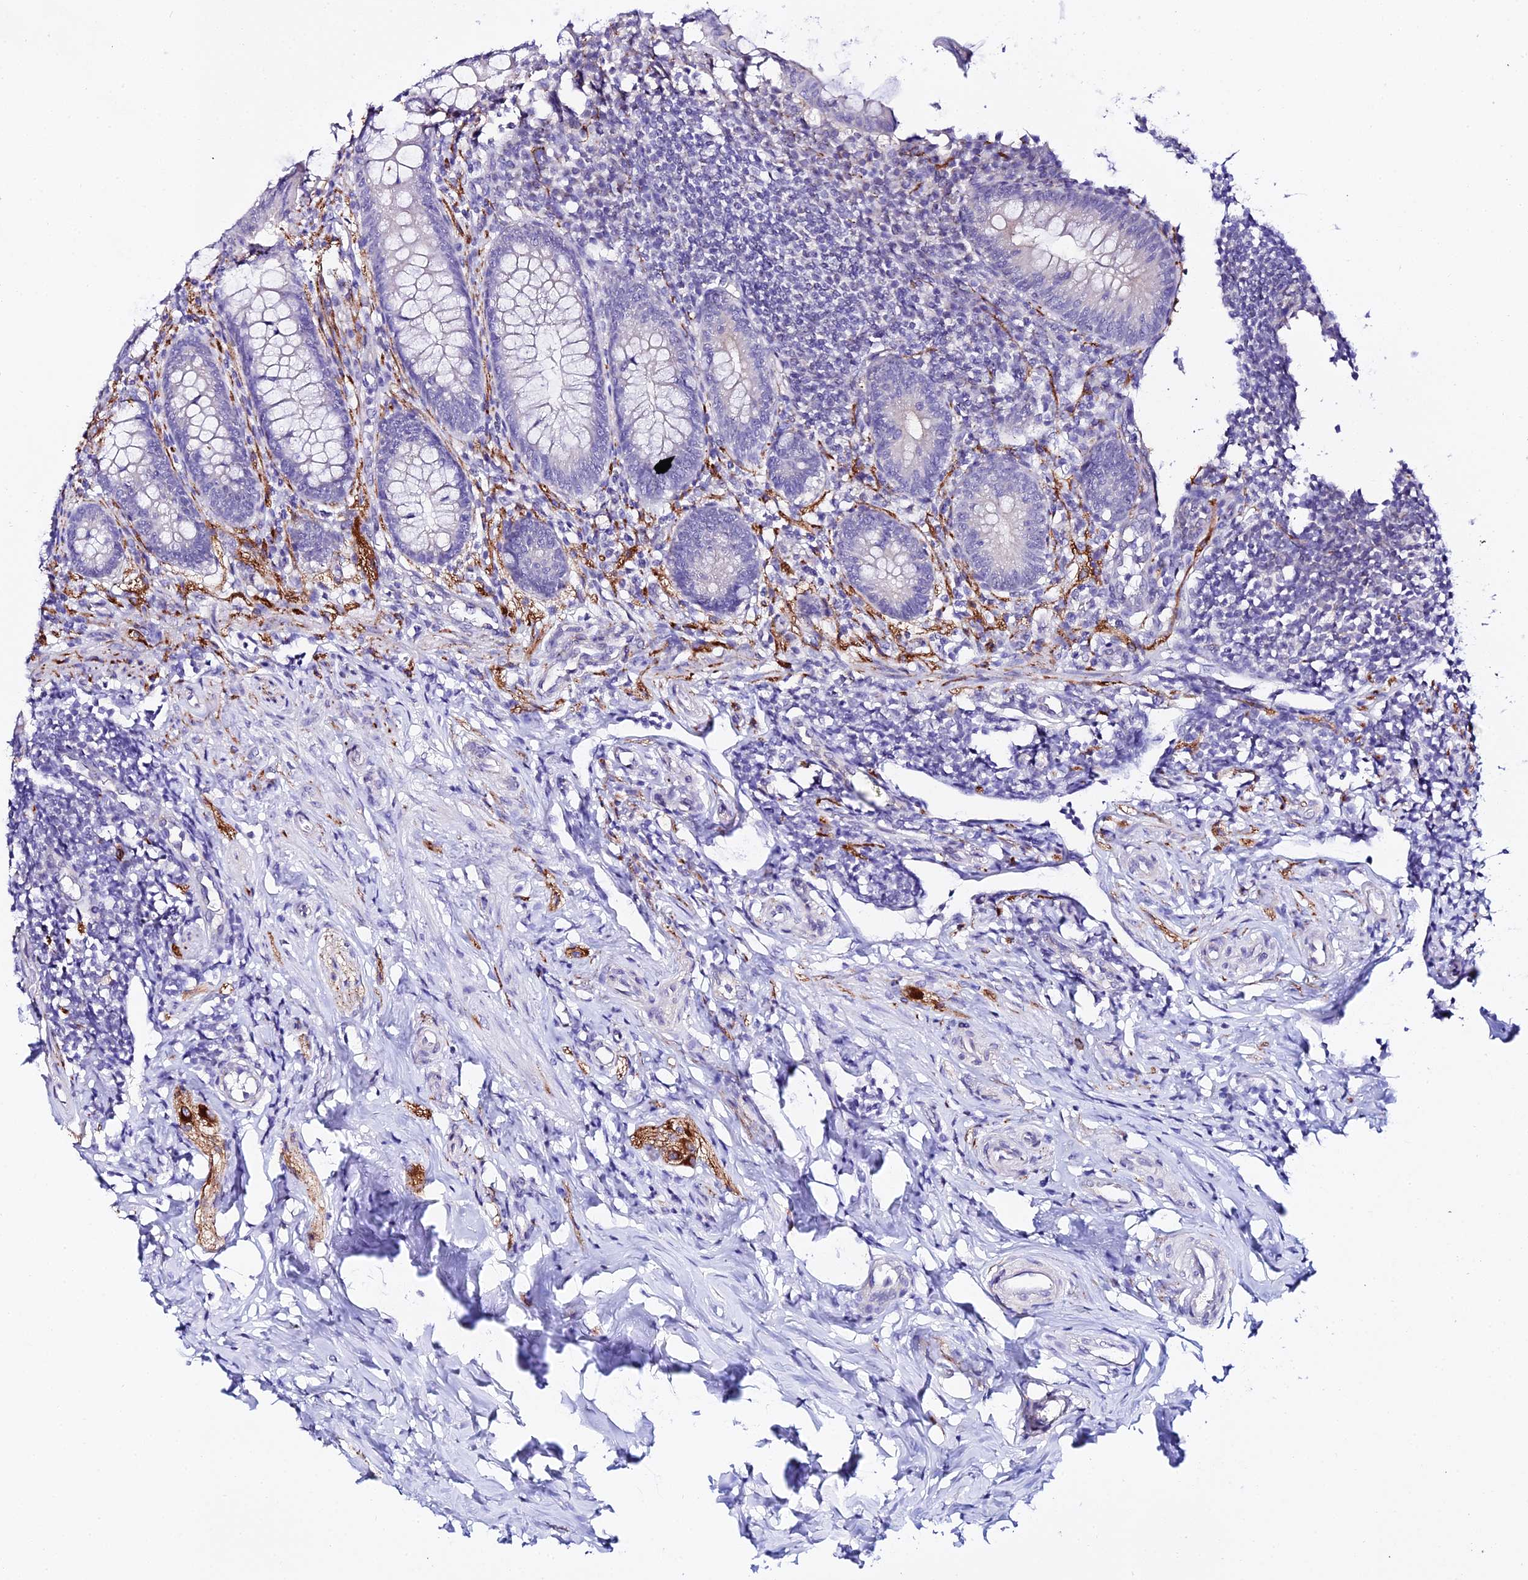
{"staining": {"intensity": "negative", "quantity": "none", "location": "none"}, "tissue": "appendix", "cell_type": "Glandular cells", "image_type": "normal", "snomed": [{"axis": "morphology", "description": "Normal tissue, NOS"}, {"axis": "topography", "description": "Appendix"}], "caption": "Protein analysis of unremarkable appendix demonstrates no significant staining in glandular cells.", "gene": "ATG16L2", "patient": {"sex": "female", "age": 33}}